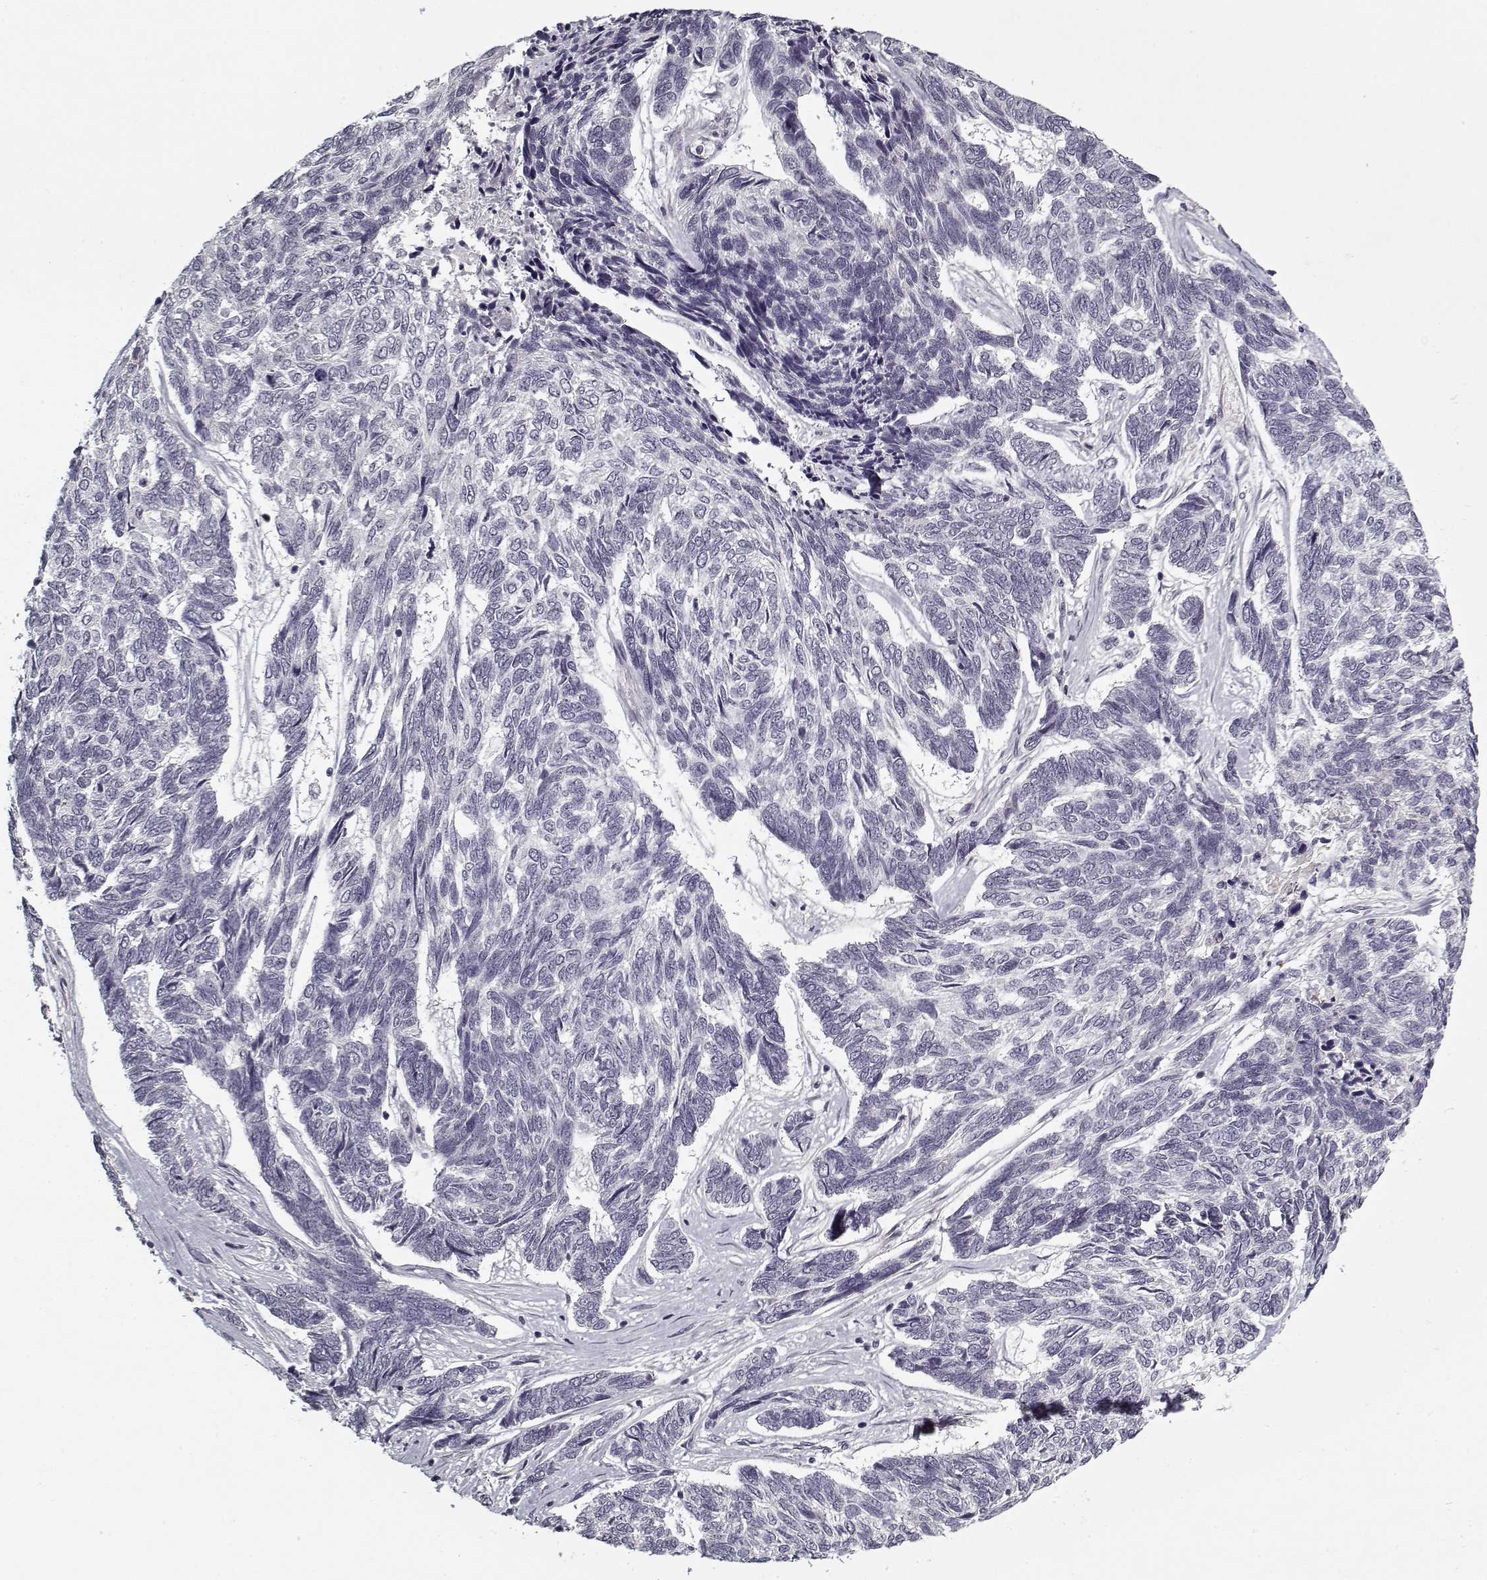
{"staining": {"intensity": "negative", "quantity": "none", "location": "none"}, "tissue": "skin cancer", "cell_type": "Tumor cells", "image_type": "cancer", "snomed": [{"axis": "morphology", "description": "Basal cell carcinoma"}, {"axis": "topography", "description": "Skin"}], "caption": "High magnification brightfield microscopy of basal cell carcinoma (skin) stained with DAB (brown) and counterstained with hematoxylin (blue): tumor cells show no significant staining.", "gene": "LAMA2", "patient": {"sex": "female", "age": 65}}